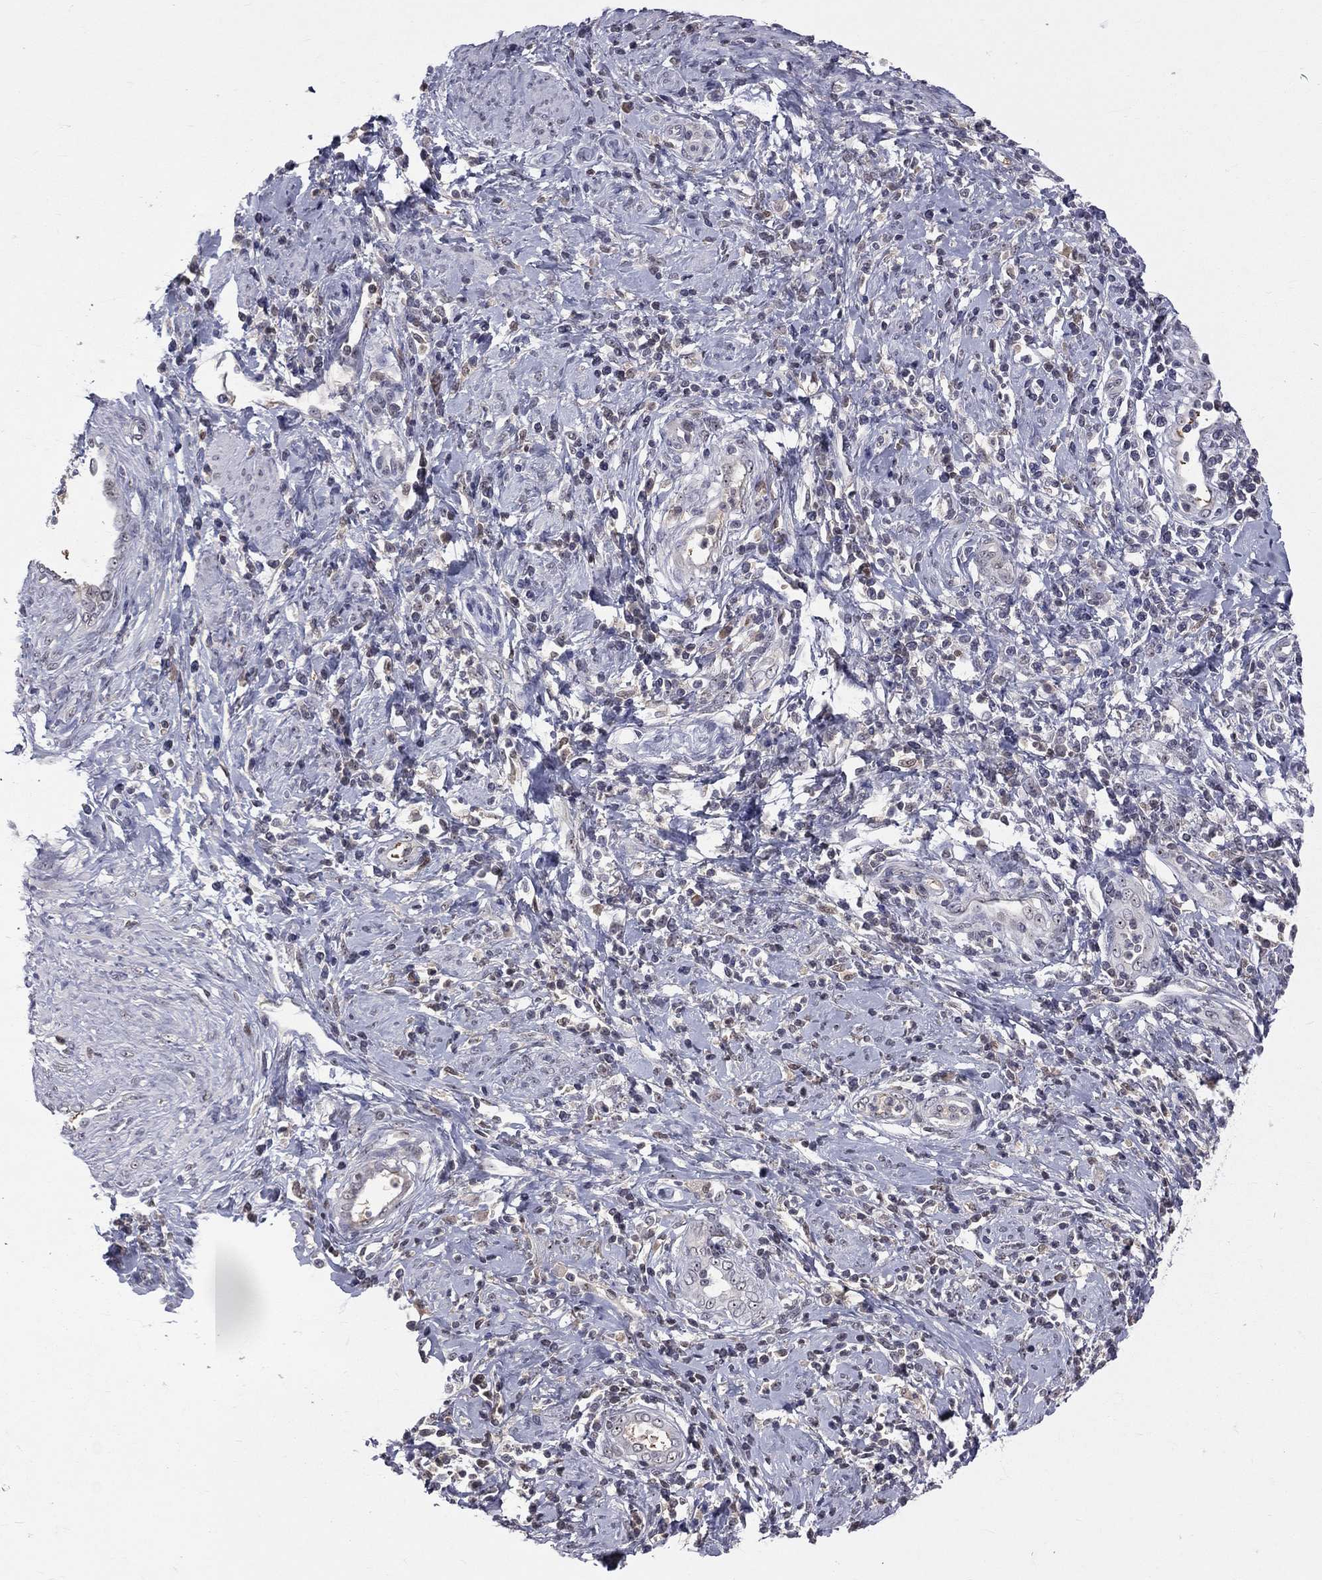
{"staining": {"intensity": "negative", "quantity": "none", "location": "none"}, "tissue": "cervical cancer", "cell_type": "Tumor cells", "image_type": "cancer", "snomed": [{"axis": "morphology", "description": "Squamous cell carcinoma, NOS"}, {"axis": "topography", "description": "Cervix"}], "caption": "Immunohistochemistry of cervical squamous cell carcinoma shows no staining in tumor cells.", "gene": "DSG4", "patient": {"sex": "female", "age": 26}}